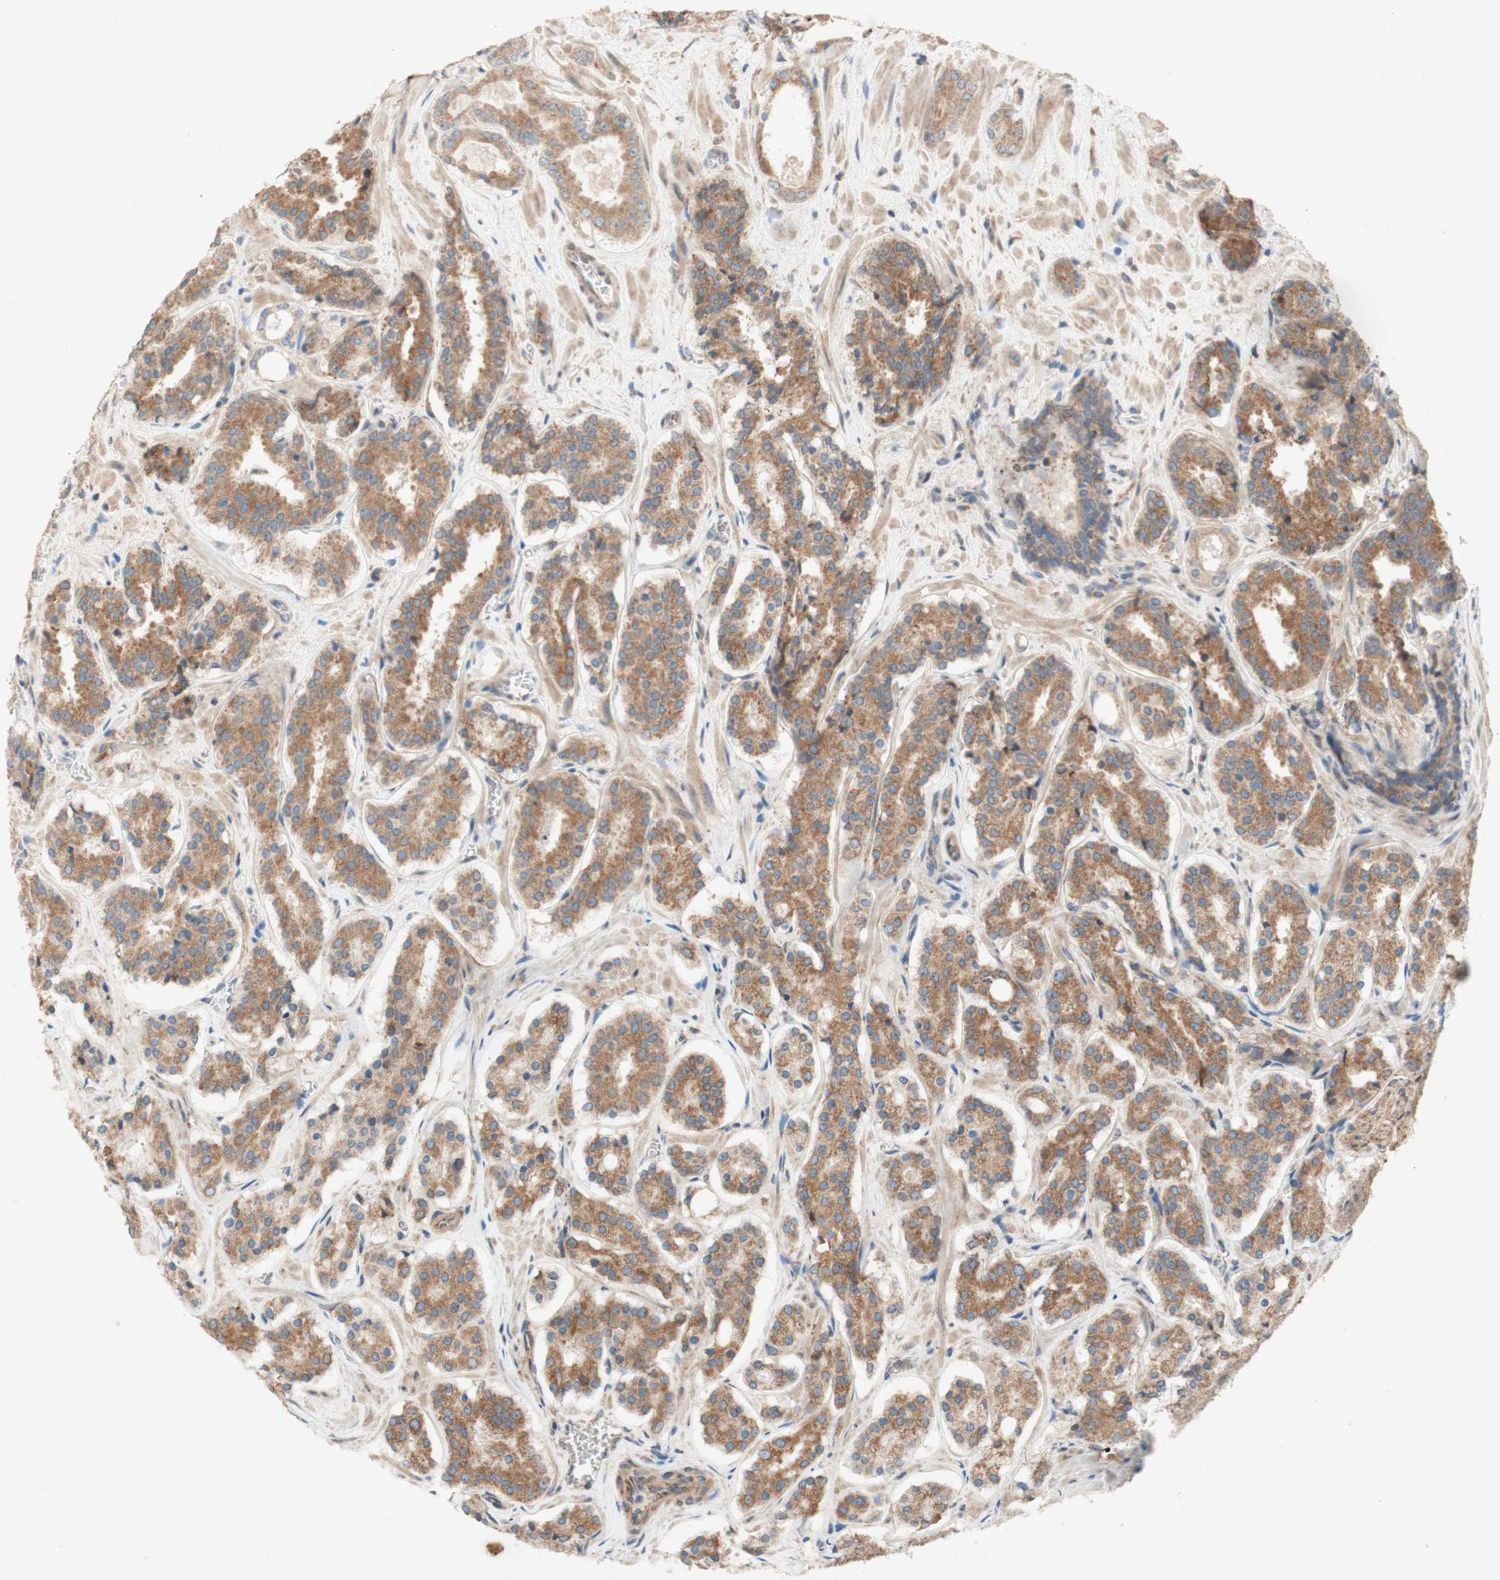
{"staining": {"intensity": "moderate", "quantity": ">75%", "location": "cytoplasmic/membranous"}, "tissue": "prostate cancer", "cell_type": "Tumor cells", "image_type": "cancer", "snomed": [{"axis": "morphology", "description": "Adenocarcinoma, High grade"}, {"axis": "topography", "description": "Prostate"}], "caption": "Immunohistochemistry (DAB) staining of prostate cancer (adenocarcinoma (high-grade)) exhibits moderate cytoplasmic/membranous protein staining in approximately >75% of tumor cells.", "gene": "SOCS2", "patient": {"sex": "male", "age": 60}}